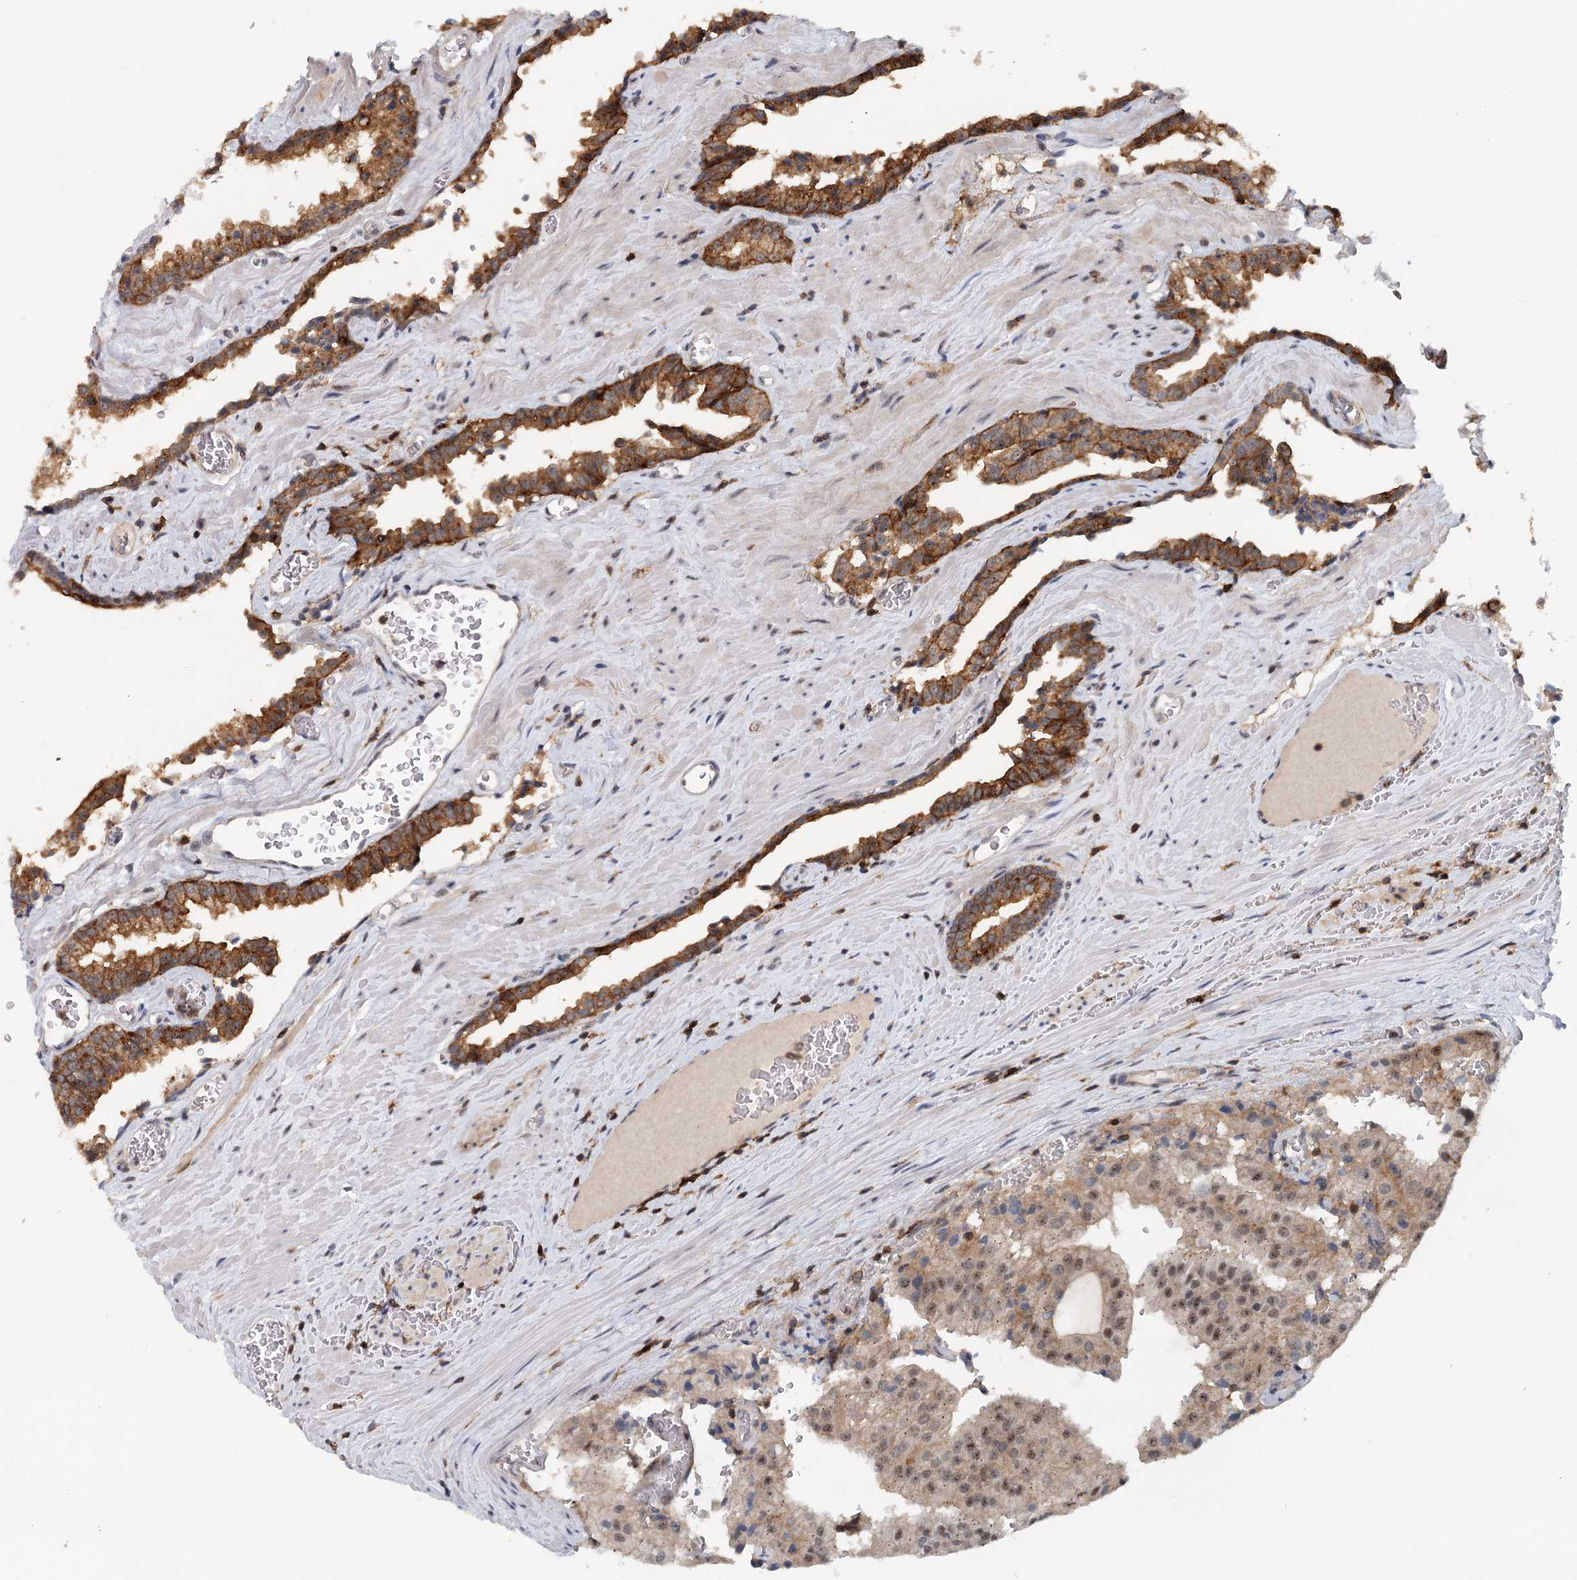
{"staining": {"intensity": "moderate", "quantity": ">75%", "location": "nuclear"}, "tissue": "prostate cancer", "cell_type": "Tumor cells", "image_type": "cancer", "snomed": [{"axis": "morphology", "description": "Adenocarcinoma, High grade"}, {"axis": "topography", "description": "Prostate"}], "caption": "The image exhibits a brown stain indicating the presence of a protein in the nuclear of tumor cells in prostate cancer (adenocarcinoma (high-grade)). Ihc stains the protein of interest in brown and the nuclei are stained blue.", "gene": "CDC42SE2", "patient": {"sex": "male", "age": 68}}